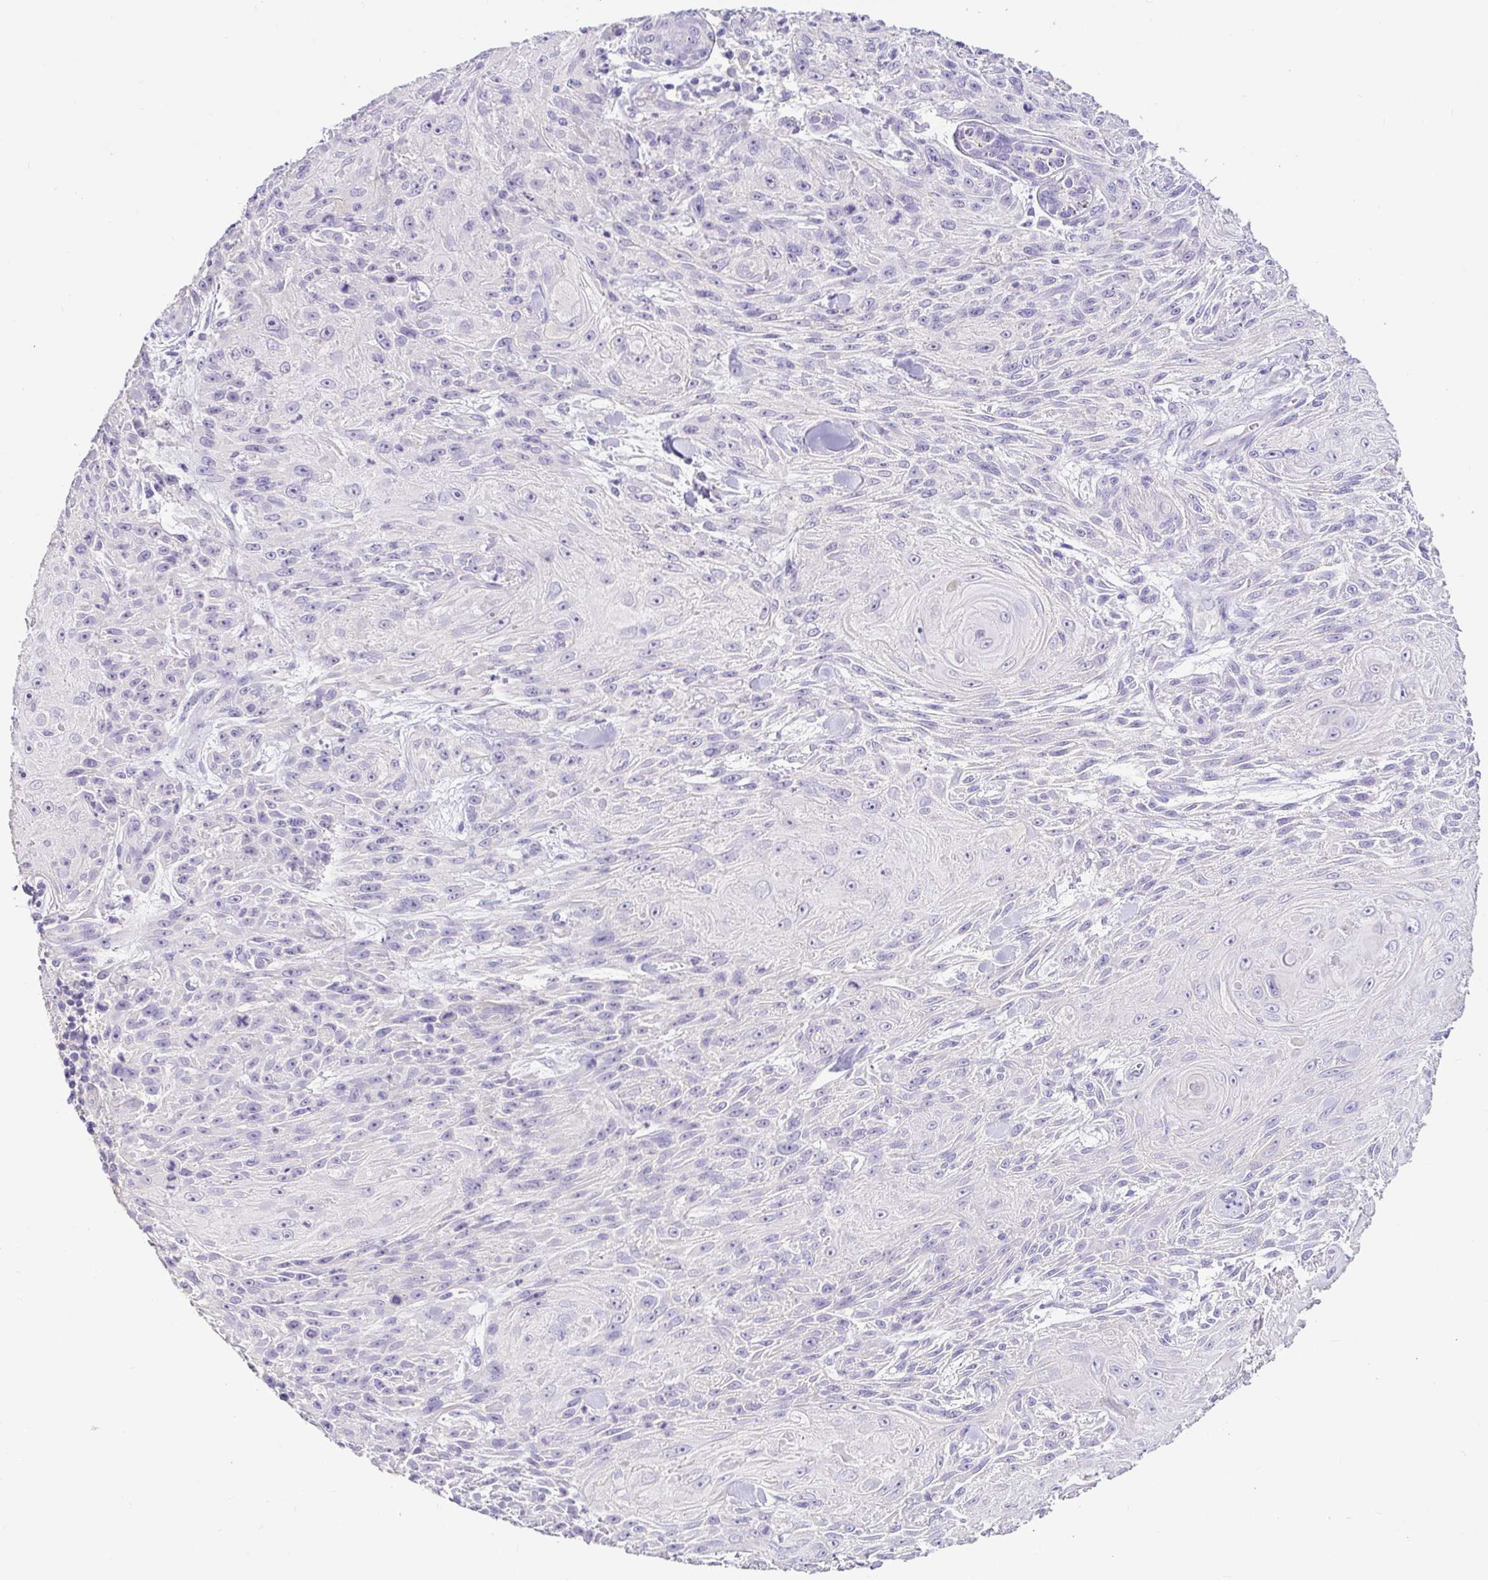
{"staining": {"intensity": "negative", "quantity": "none", "location": "none"}, "tissue": "skin cancer", "cell_type": "Tumor cells", "image_type": "cancer", "snomed": [{"axis": "morphology", "description": "Squamous cell carcinoma, NOS"}, {"axis": "topography", "description": "Skin"}], "caption": "This histopathology image is of squamous cell carcinoma (skin) stained with immunohistochemistry to label a protein in brown with the nuclei are counter-stained blue. There is no expression in tumor cells.", "gene": "CDO1", "patient": {"sex": "male", "age": 88}}